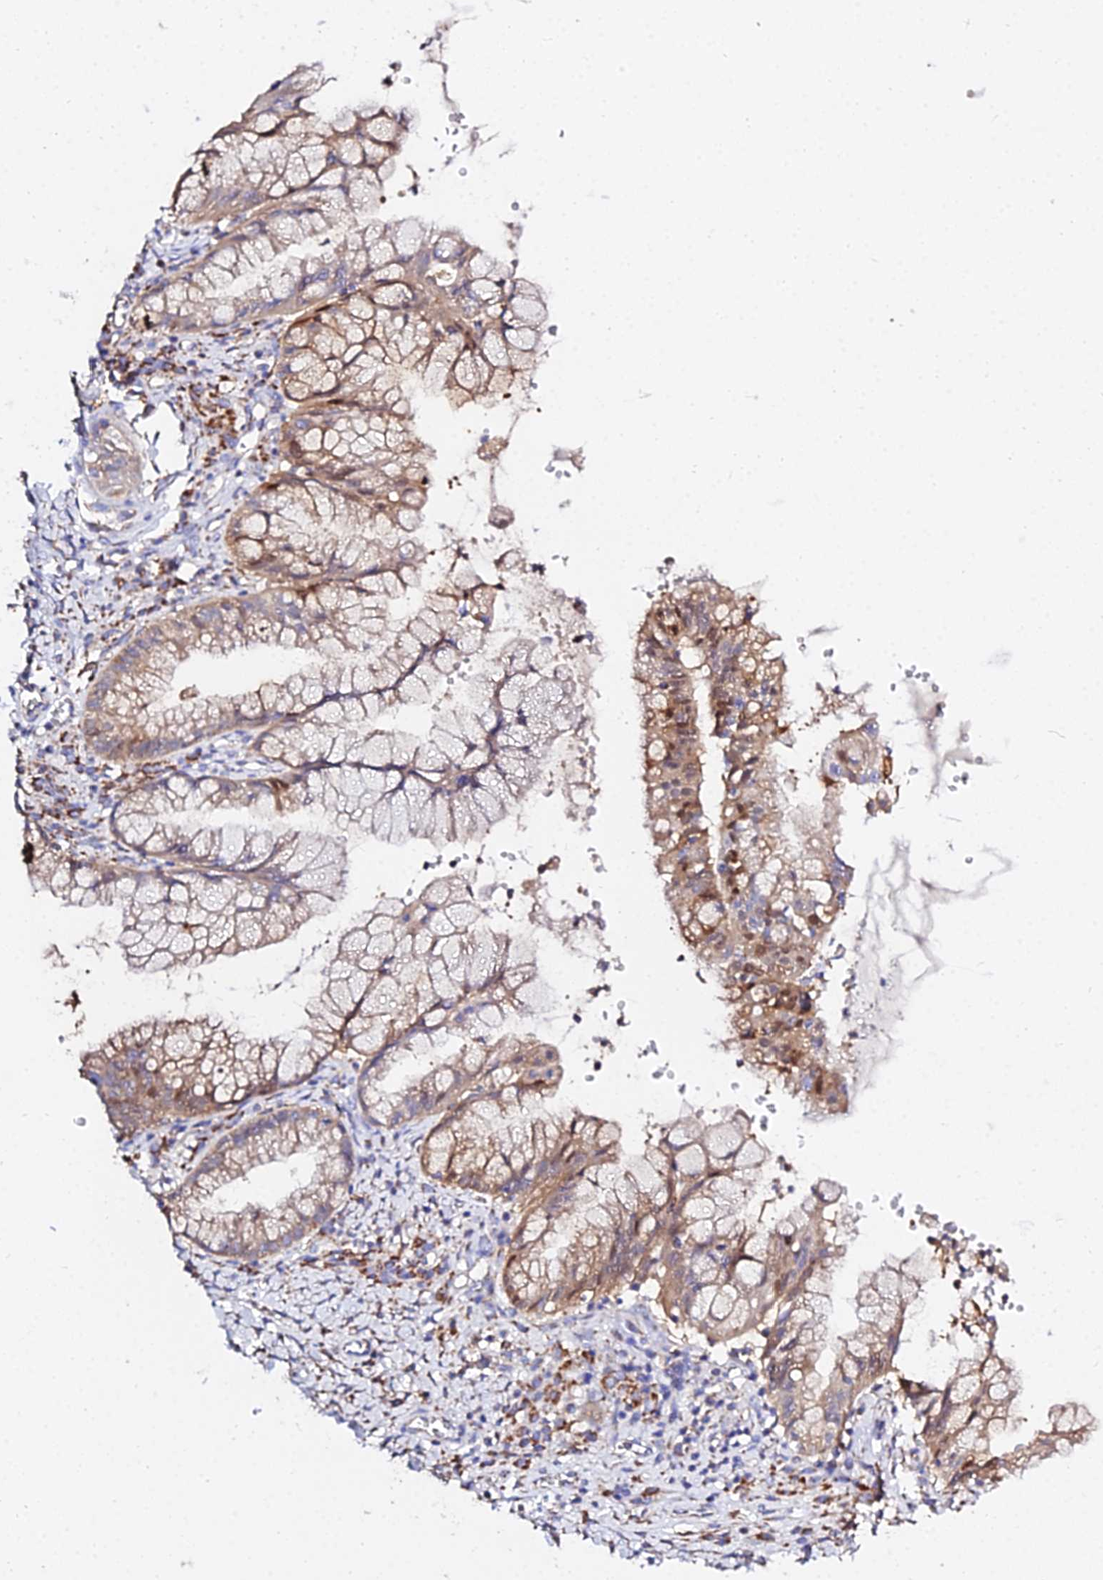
{"staining": {"intensity": "moderate", "quantity": "25%-75%", "location": "cytoplasmic/membranous"}, "tissue": "ovarian cancer", "cell_type": "Tumor cells", "image_type": "cancer", "snomed": [{"axis": "morphology", "description": "Cystadenocarcinoma, mucinous, NOS"}, {"axis": "topography", "description": "Ovary"}], "caption": "This histopathology image shows IHC staining of human ovarian cancer, with medium moderate cytoplasmic/membranous staining in about 25%-75% of tumor cells.", "gene": "ZNF573", "patient": {"sex": "female", "age": 70}}